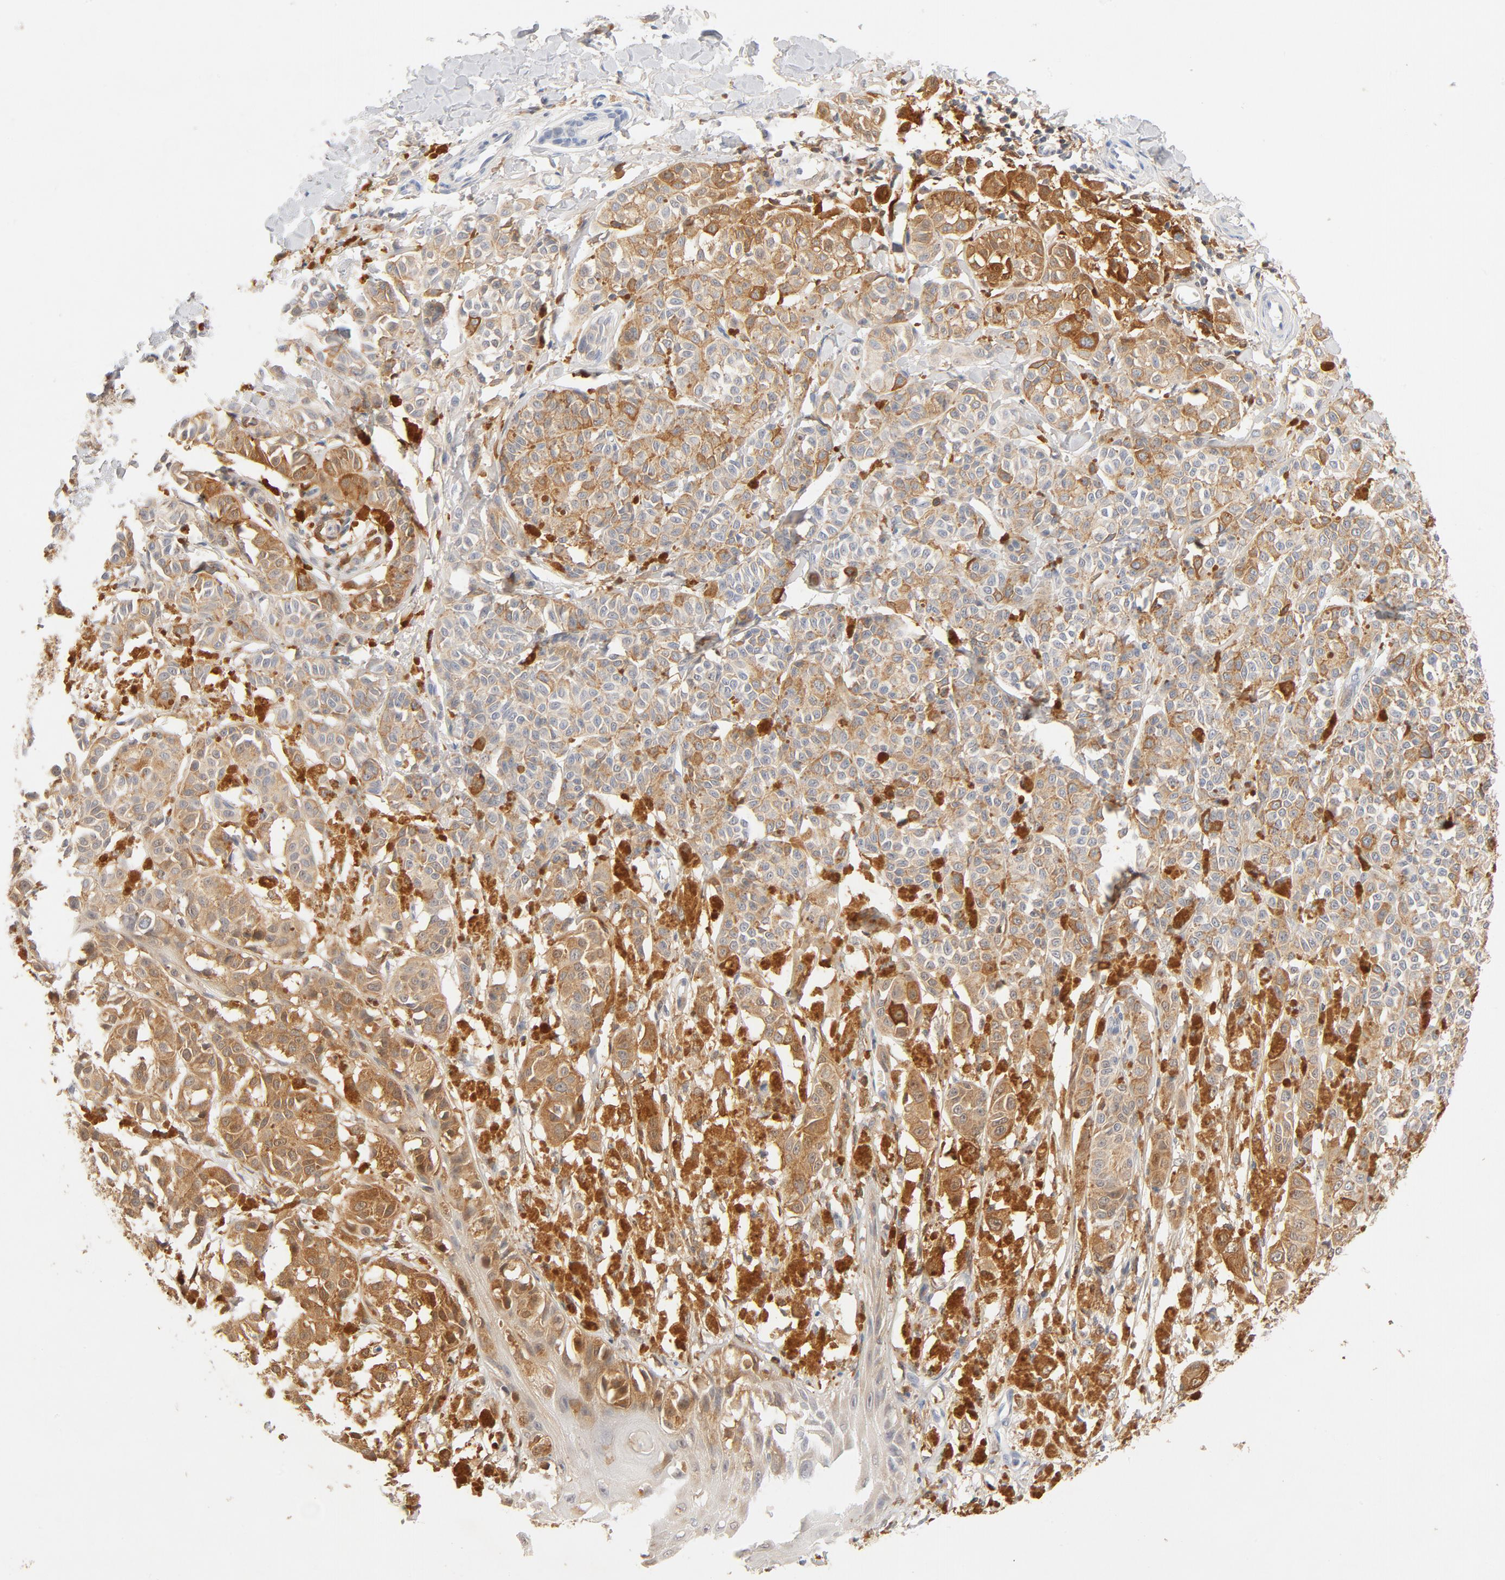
{"staining": {"intensity": "strong", "quantity": "25%-75%", "location": "cytoplasmic/membranous"}, "tissue": "melanoma", "cell_type": "Tumor cells", "image_type": "cancer", "snomed": [{"axis": "morphology", "description": "Malignant melanoma, NOS"}, {"axis": "topography", "description": "Skin"}], "caption": "Melanoma stained with a brown dye demonstrates strong cytoplasmic/membranous positive staining in approximately 25%-75% of tumor cells.", "gene": "STAT1", "patient": {"sex": "male", "age": 76}}